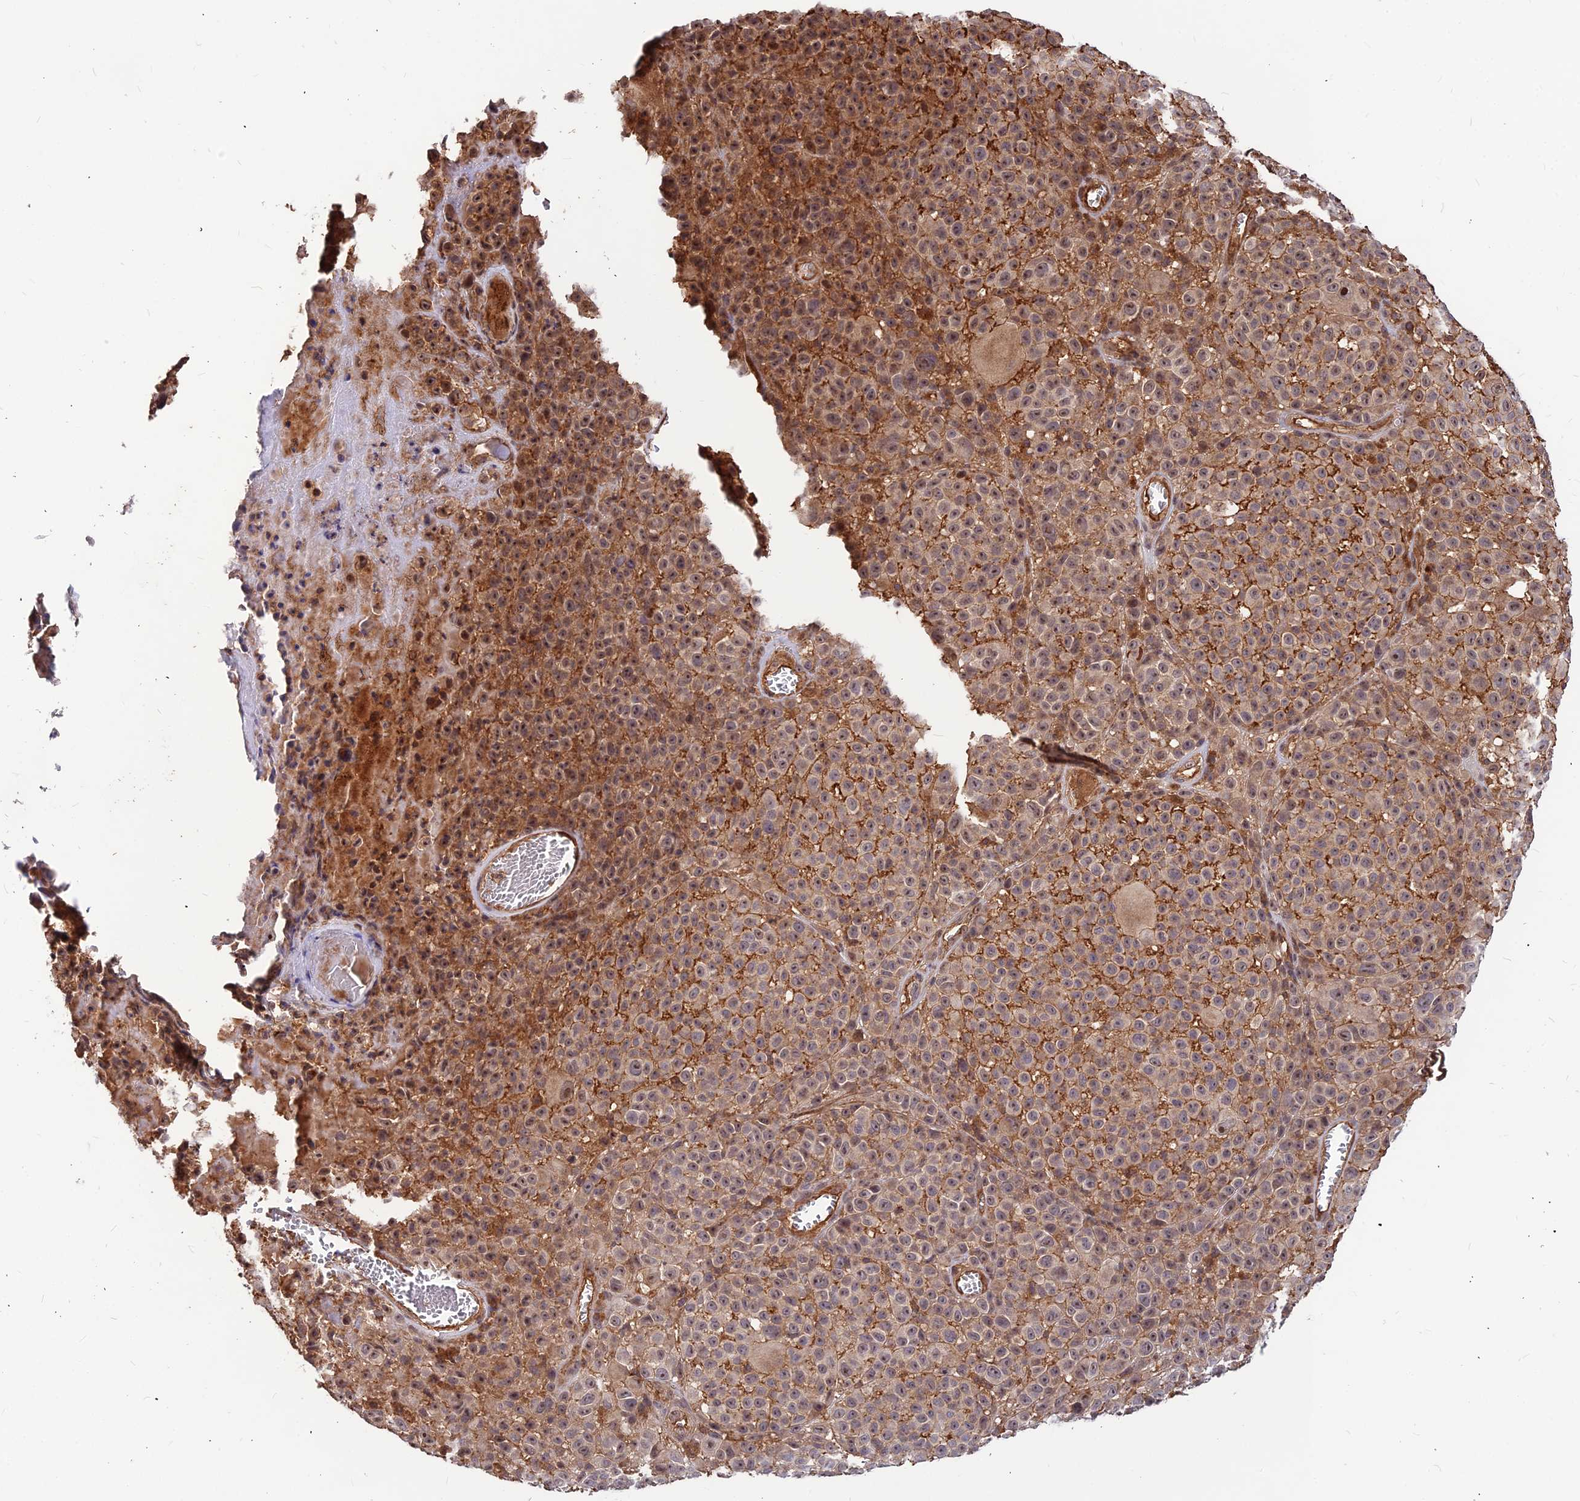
{"staining": {"intensity": "moderate", "quantity": ">75%", "location": "cytoplasmic/membranous,nuclear"}, "tissue": "melanoma", "cell_type": "Tumor cells", "image_type": "cancer", "snomed": [{"axis": "morphology", "description": "Malignant melanoma, NOS"}, {"axis": "topography", "description": "Skin"}], "caption": "An image of melanoma stained for a protein reveals moderate cytoplasmic/membranous and nuclear brown staining in tumor cells. The staining was performed using DAB, with brown indicating positive protein expression. Nuclei are stained blue with hematoxylin.", "gene": "ZNF467", "patient": {"sex": "female", "age": 94}}